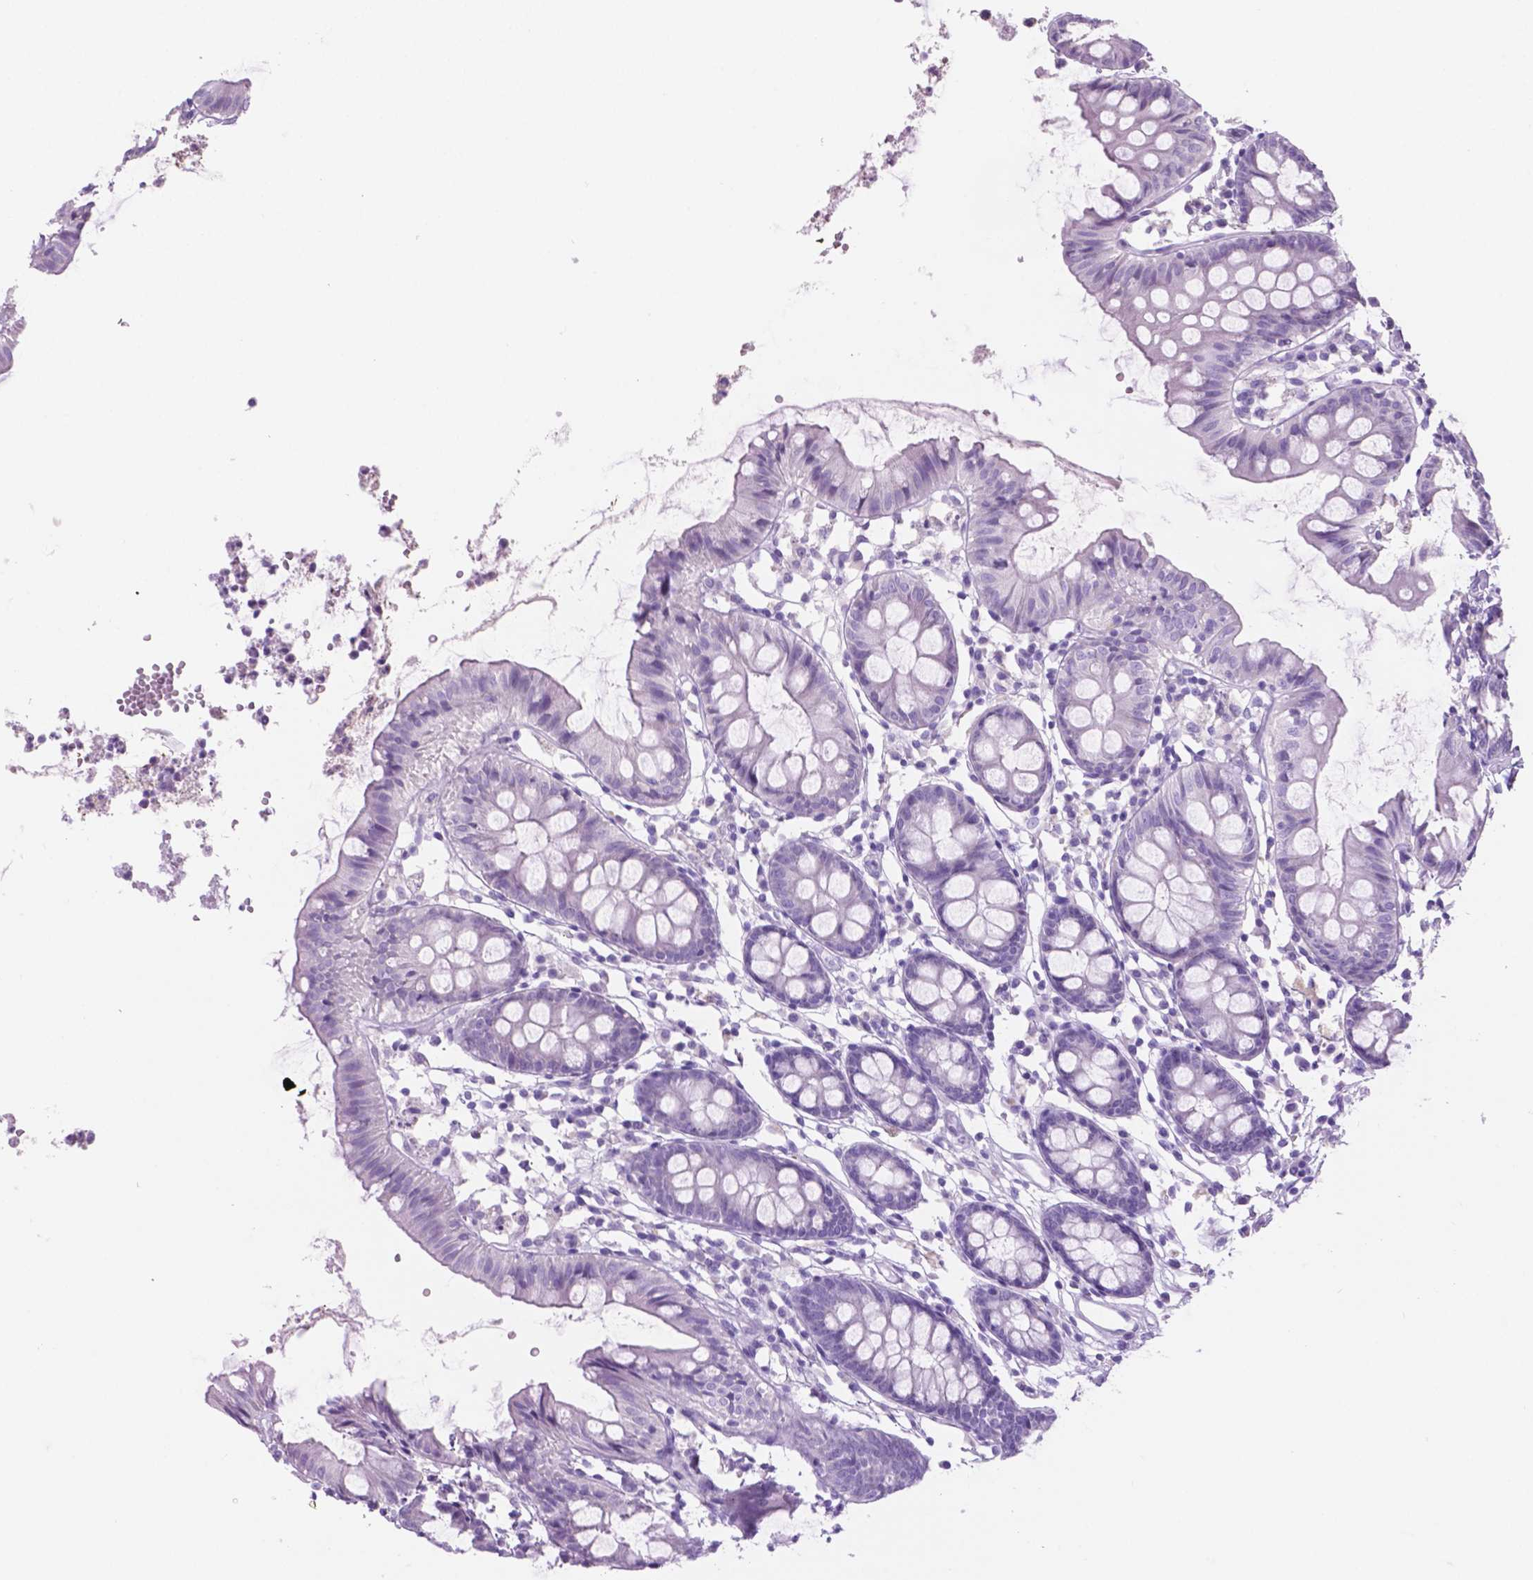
{"staining": {"intensity": "negative", "quantity": "none", "location": "none"}, "tissue": "colon", "cell_type": "Endothelial cells", "image_type": "normal", "snomed": [{"axis": "morphology", "description": "Normal tissue, NOS"}, {"axis": "topography", "description": "Colon"}], "caption": "A histopathology image of human colon is negative for staining in endothelial cells. (Brightfield microscopy of DAB IHC at high magnification).", "gene": "GRIN2B", "patient": {"sex": "female", "age": 84}}